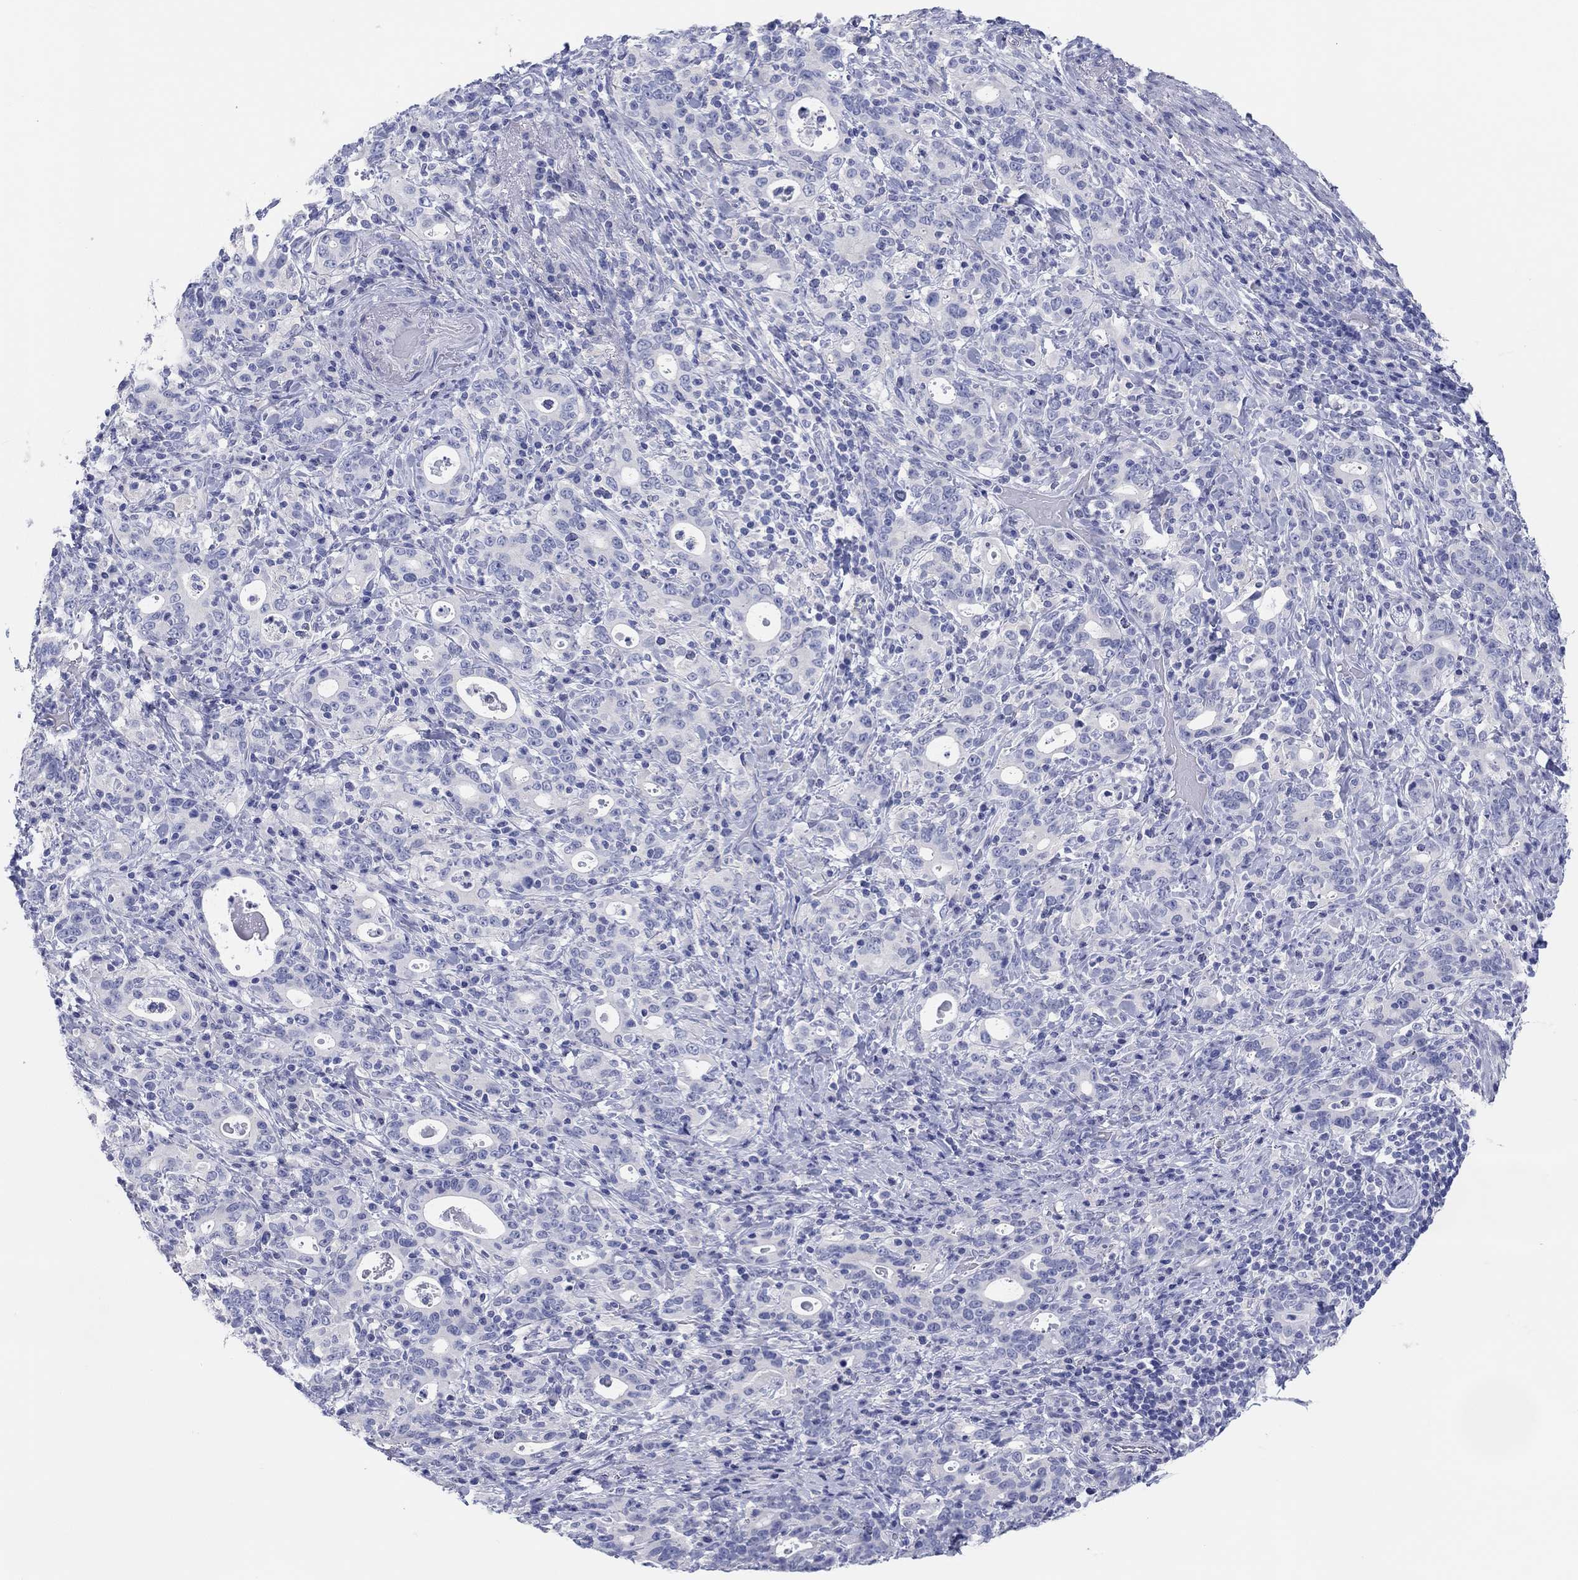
{"staining": {"intensity": "negative", "quantity": "none", "location": "none"}, "tissue": "stomach cancer", "cell_type": "Tumor cells", "image_type": "cancer", "snomed": [{"axis": "morphology", "description": "Adenocarcinoma, NOS"}, {"axis": "topography", "description": "Stomach"}], "caption": "Protein analysis of adenocarcinoma (stomach) exhibits no significant positivity in tumor cells.", "gene": "ERICH3", "patient": {"sex": "male", "age": 79}}